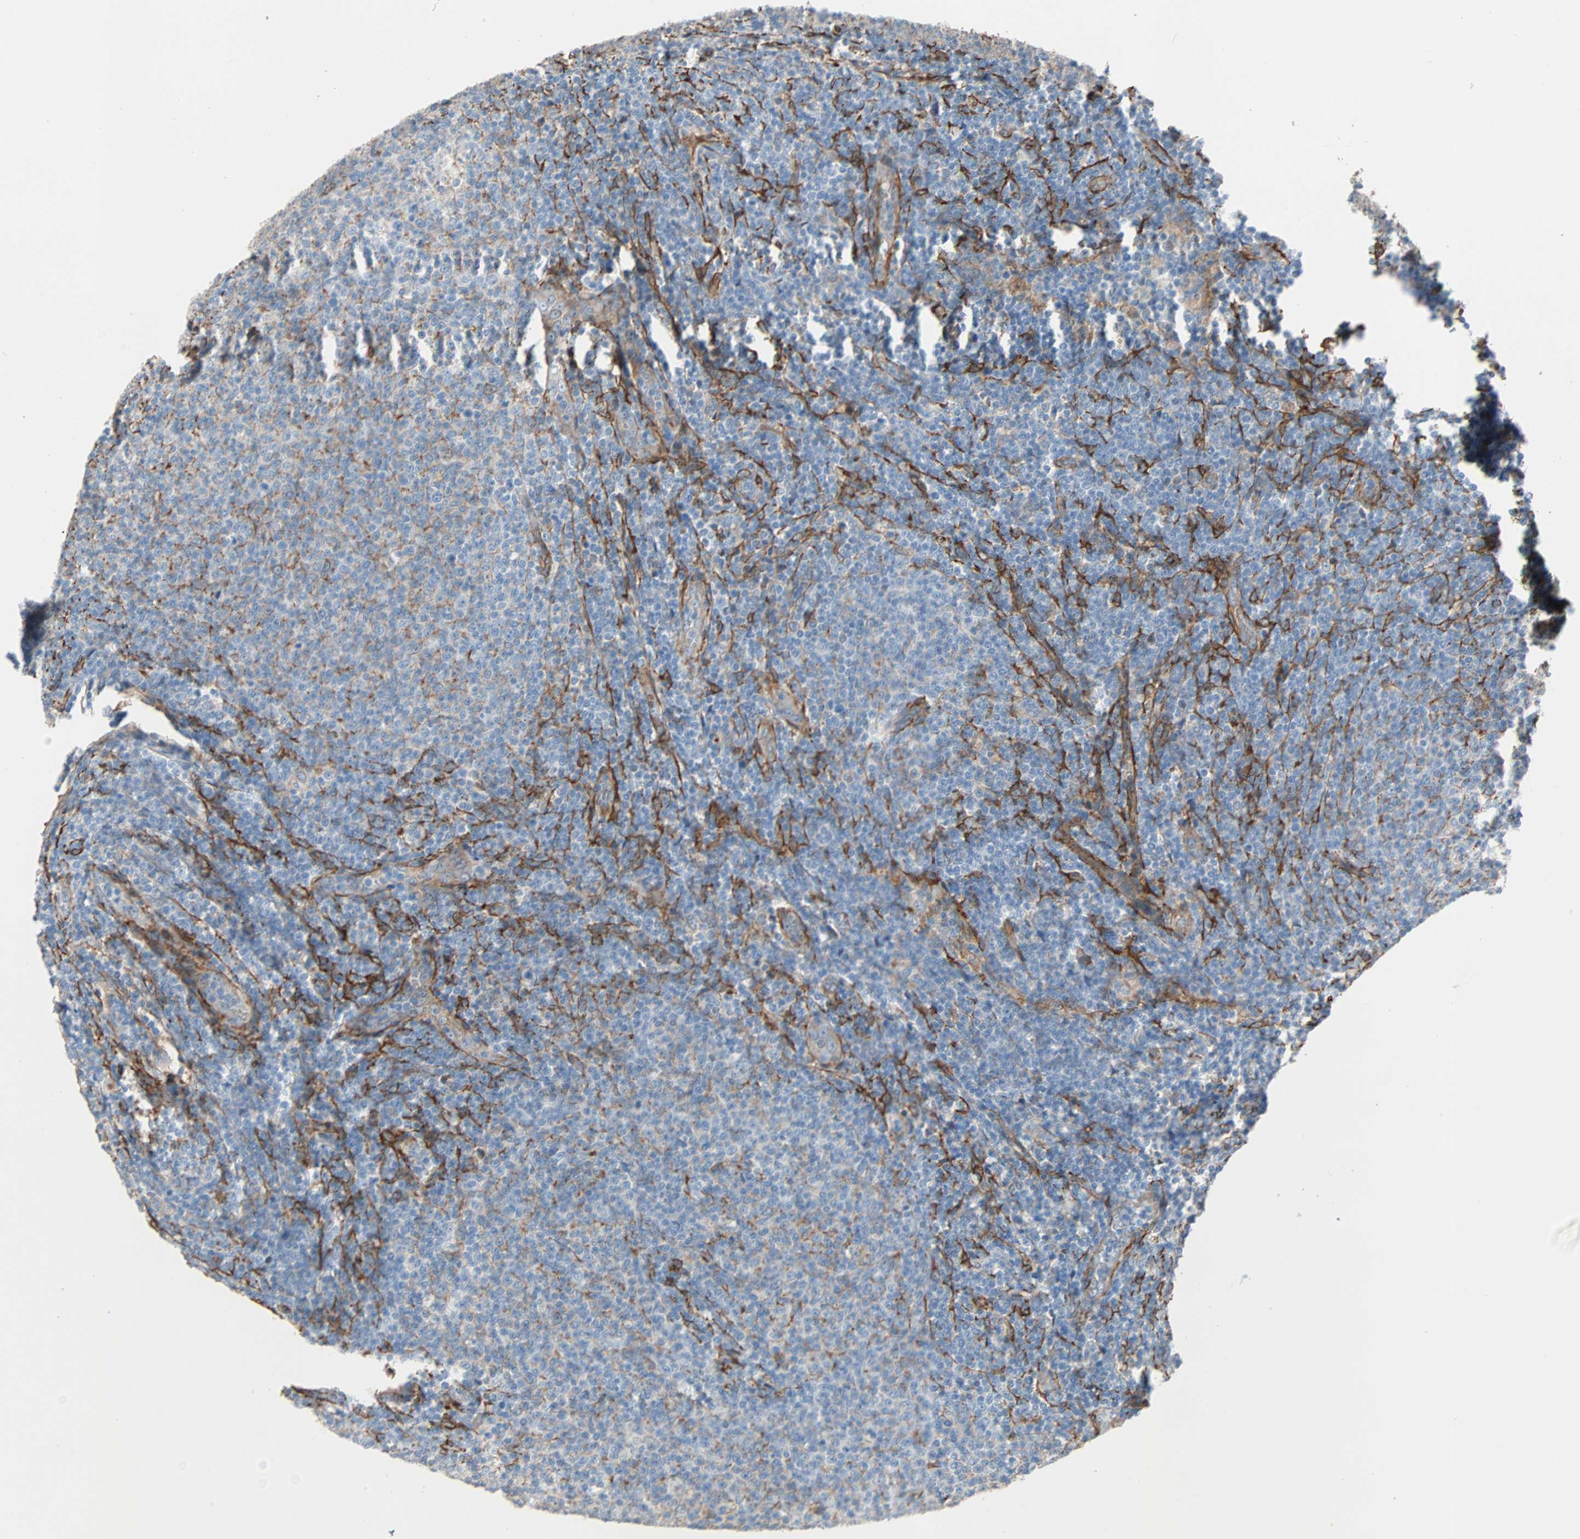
{"staining": {"intensity": "weak", "quantity": "<25%", "location": "cytoplasmic/membranous"}, "tissue": "lymphoma", "cell_type": "Tumor cells", "image_type": "cancer", "snomed": [{"axis": "morphology", "description": "Malignant lymphoma, non-Hodgkin's type, Low grade"}, {"axis": "topography", "description": "Lymph node"}], "caption": "Tumor cells show no significant expression in lymphoma. (DAB immunohistochemistry (IHC) visualized using brightfield microscopy, high magnification).", "gene": "EPB41L2", "patient": {"sex": "male", "age": 66}}